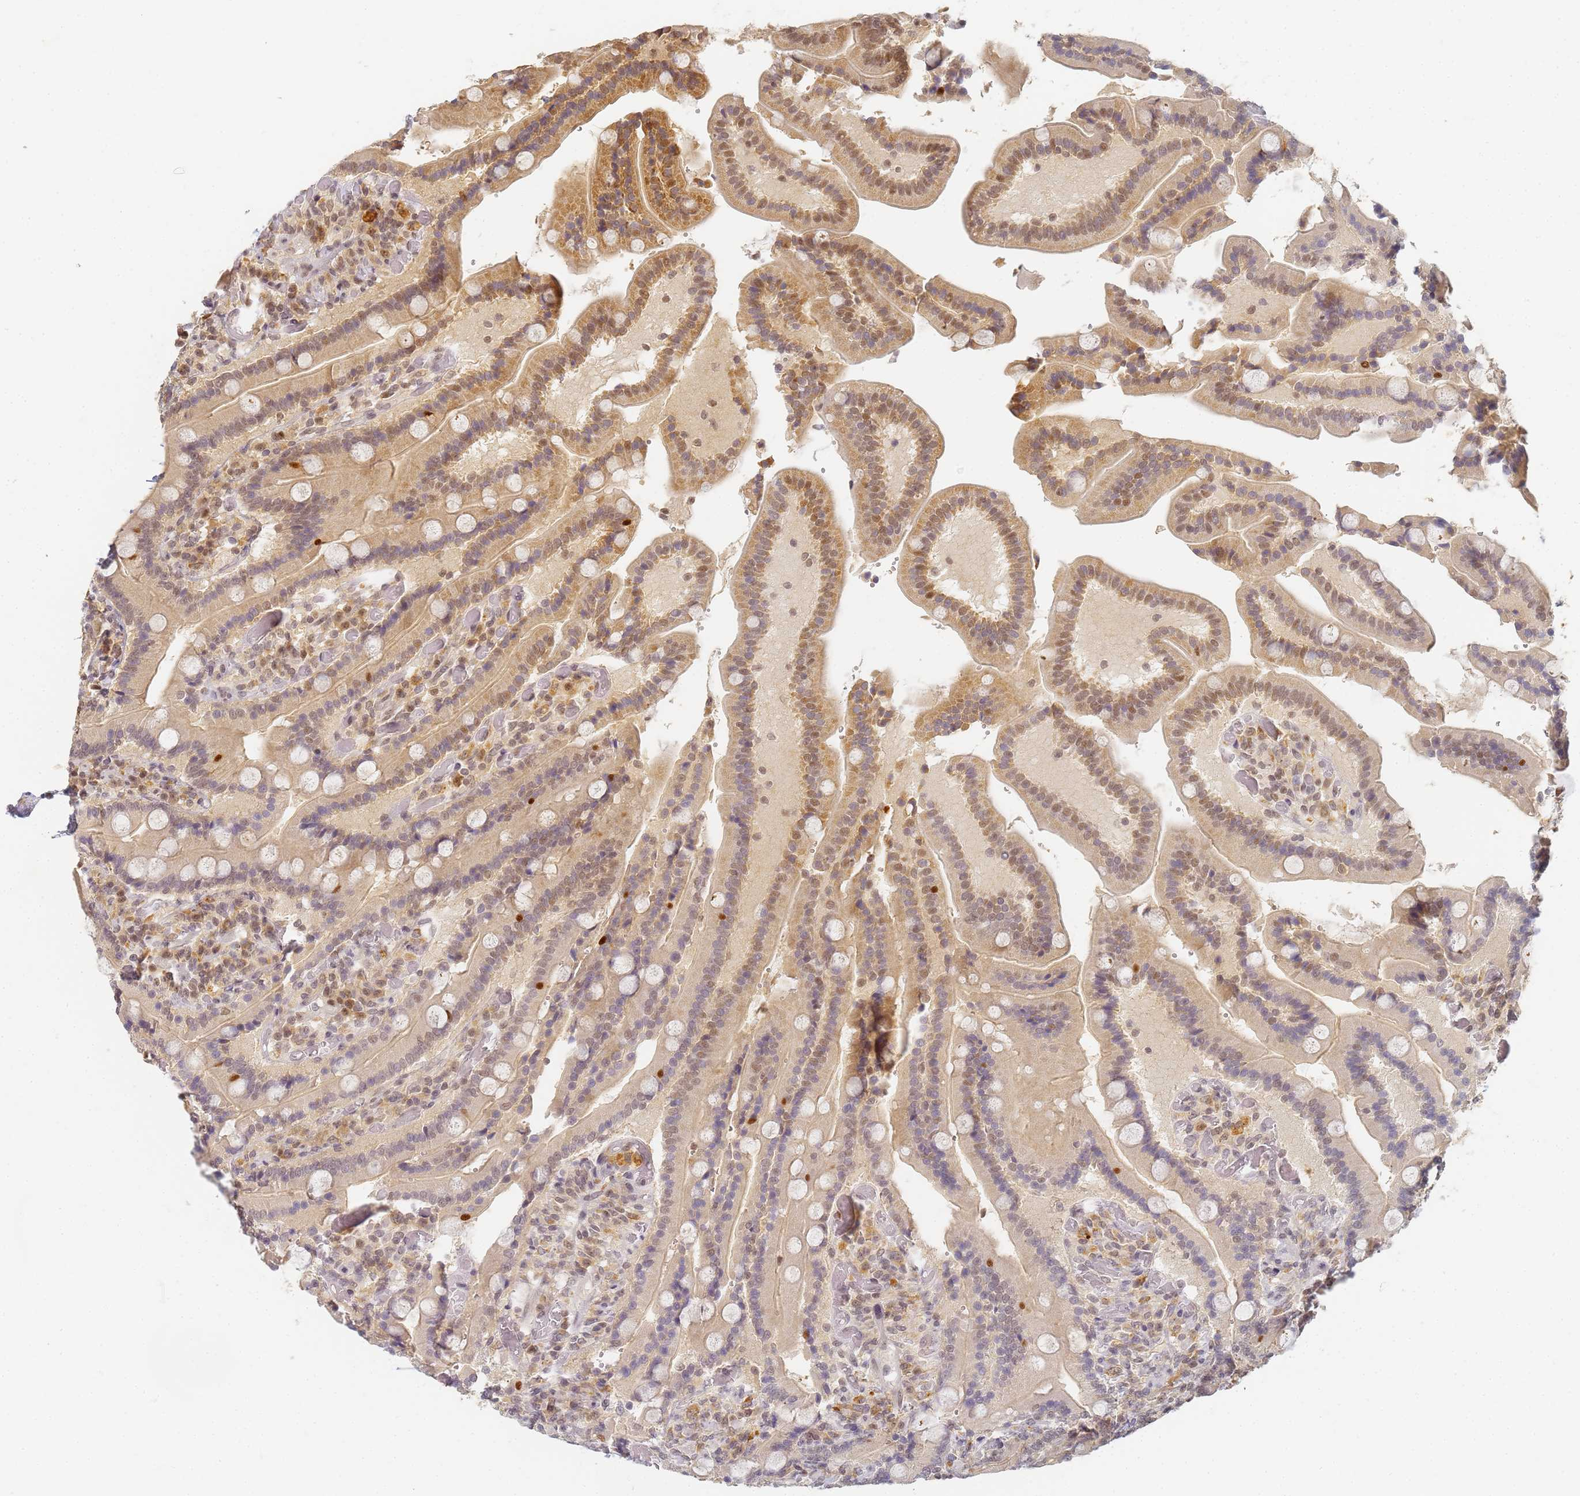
{"staining": {"intensity": "moderate", "quantity": "25%-75%", "location": "cytoplasmic/membranous,nuclear"}, "tissue": "duodenum", "cell_type": "Glandular cells", "image_type": "normal", "snomed": [{"axis": "morphology", "description": "Normal tissue, NOS"}, {"axis": "topography", "description": "Duodenum"}], "caption": "DAB immunohistochemical staining of unremarkable duodenum reveals moderate cytoplasmic/membranous,nuclear protein expression in approximately 25%-75% of glandular cells.", "gene": "HMCES", "patient": {"sex": "female", "age": 62}}